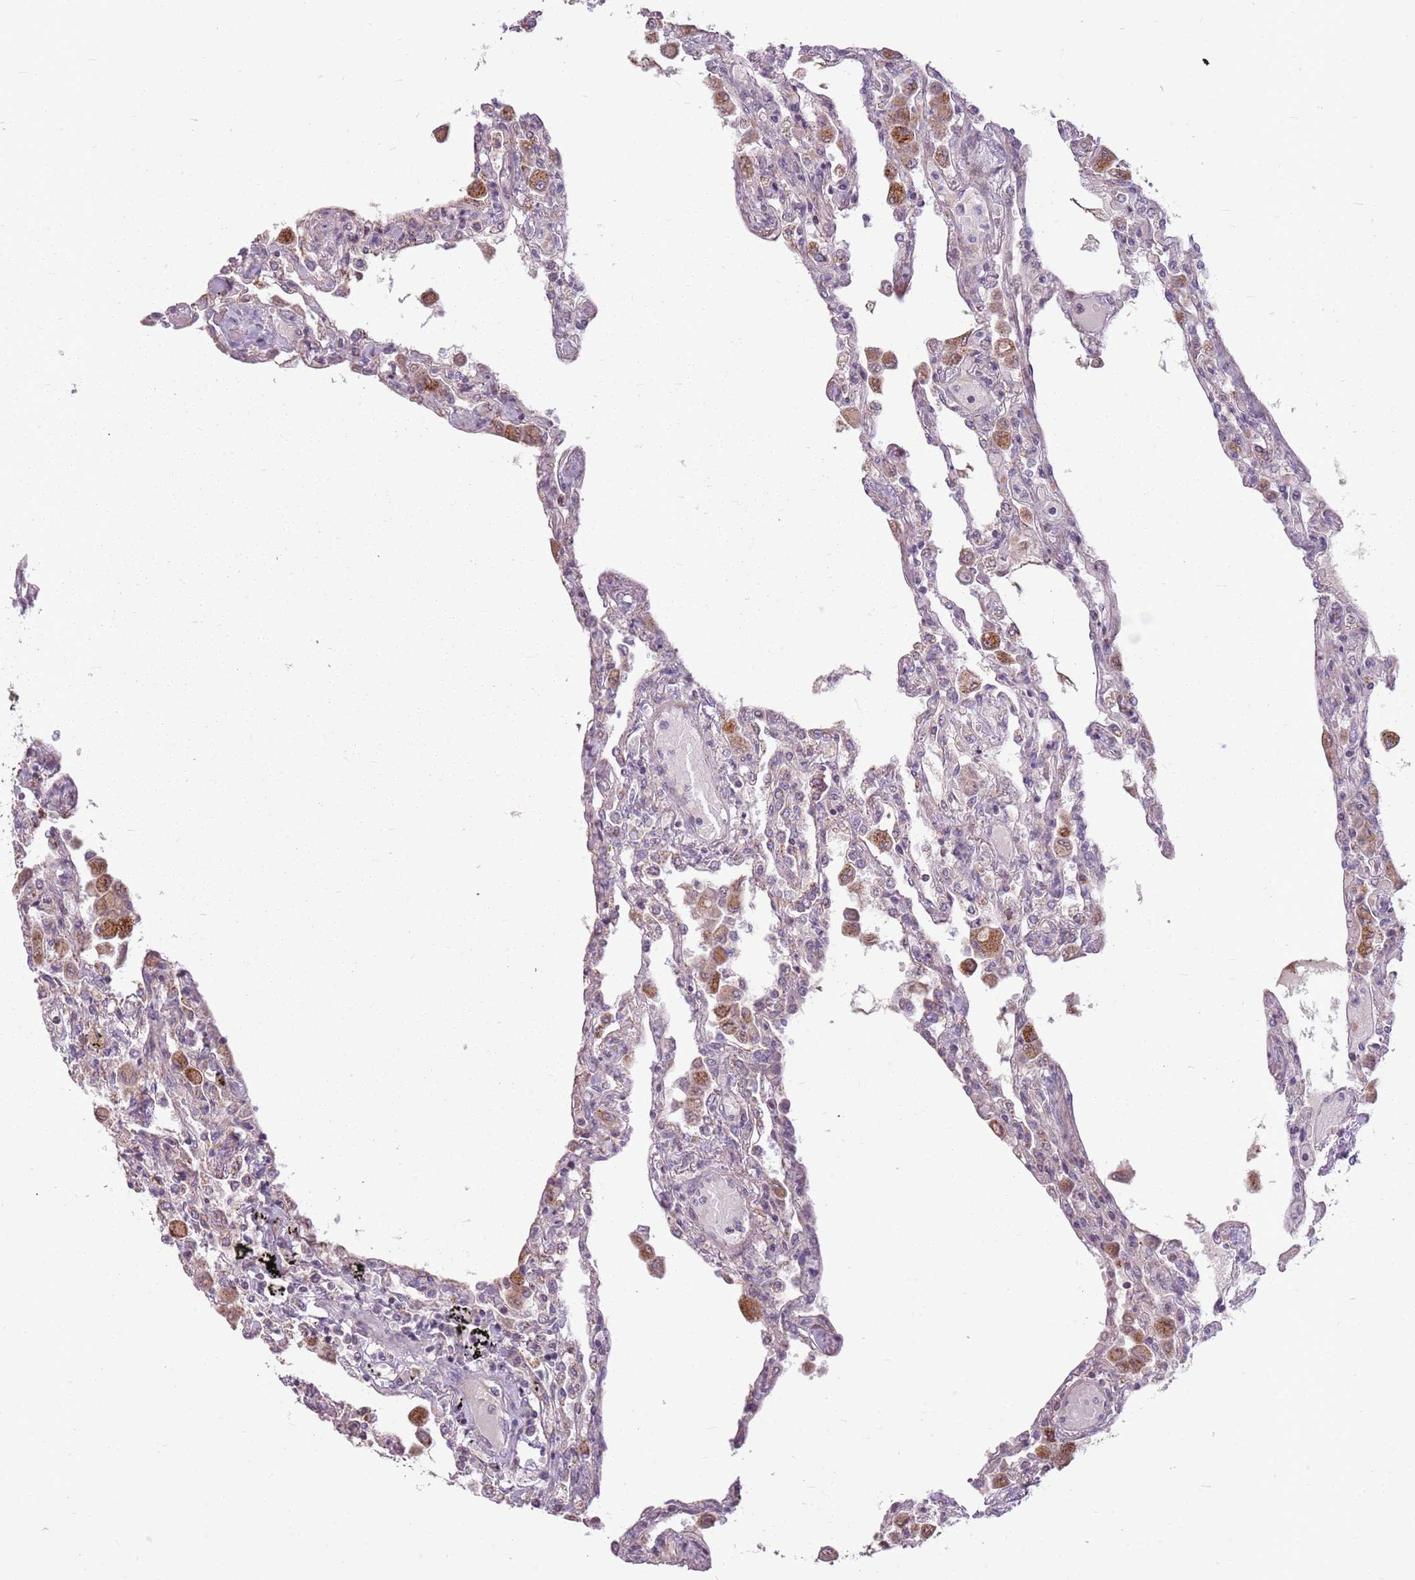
{"staining": {"intensity": "strong", "quantity": "<25%", "location": "cytoplasmic/membranous"}, "tissue": "lung", "cell_type": "Alveolar cells", "image_type": "normal", "snomed": [{"axis": "morphology", "description": "Normal tissue, NOS"}, {"axis": "topography", "description": "Bronchus"}, {"axis": "topography", "description": "Lung"}], "caption": "DAB (3,3'-diaminobenzidine) immunohistochemical staining of benign lung demonstrates strong cytoplasmic/membranous protein staining in approximately <25% of alveolar cells.", "gene": "ZNF530", "patient": {"sex": "female", "age": 49}}